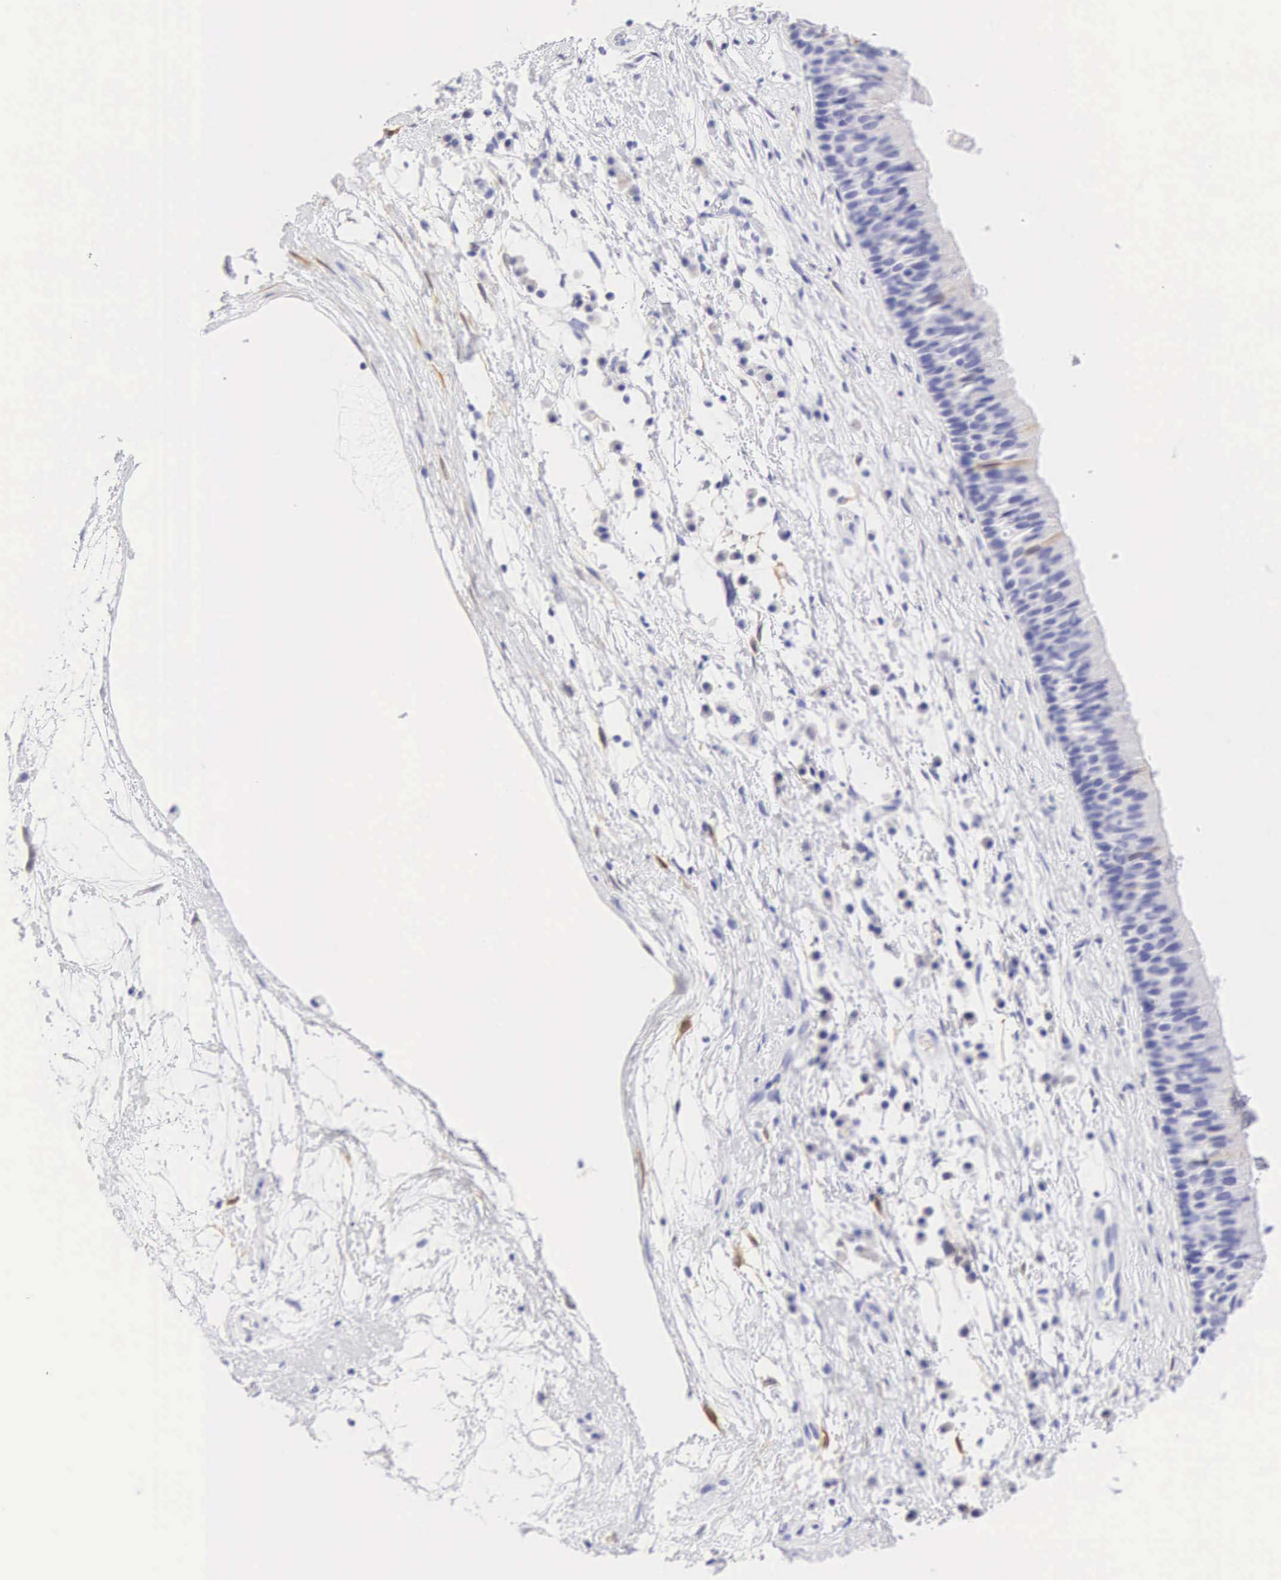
{"staining": {"intensity": "weak", "quantity": "<25%", "location": "cytoplasmic/membranous"}, "tissue": "nasopharynx", "cell_type": "Respiratory epithelial cells", "image_type": "normal", "snomed": [{"axis": "morphology", "description": "Normal tissue, NOS"}, {"axis": "topography", "description": "Nasopharynx"}], "caption": "Immunohistochemistry histopathology image of normal nasopharynx: human nasopharynx stained with DAB demonstrates no significant protein positivity in respiratory epithelial cells.", "gene": "CDKN2A", "patient": {"sex": "male", "age": 13}}